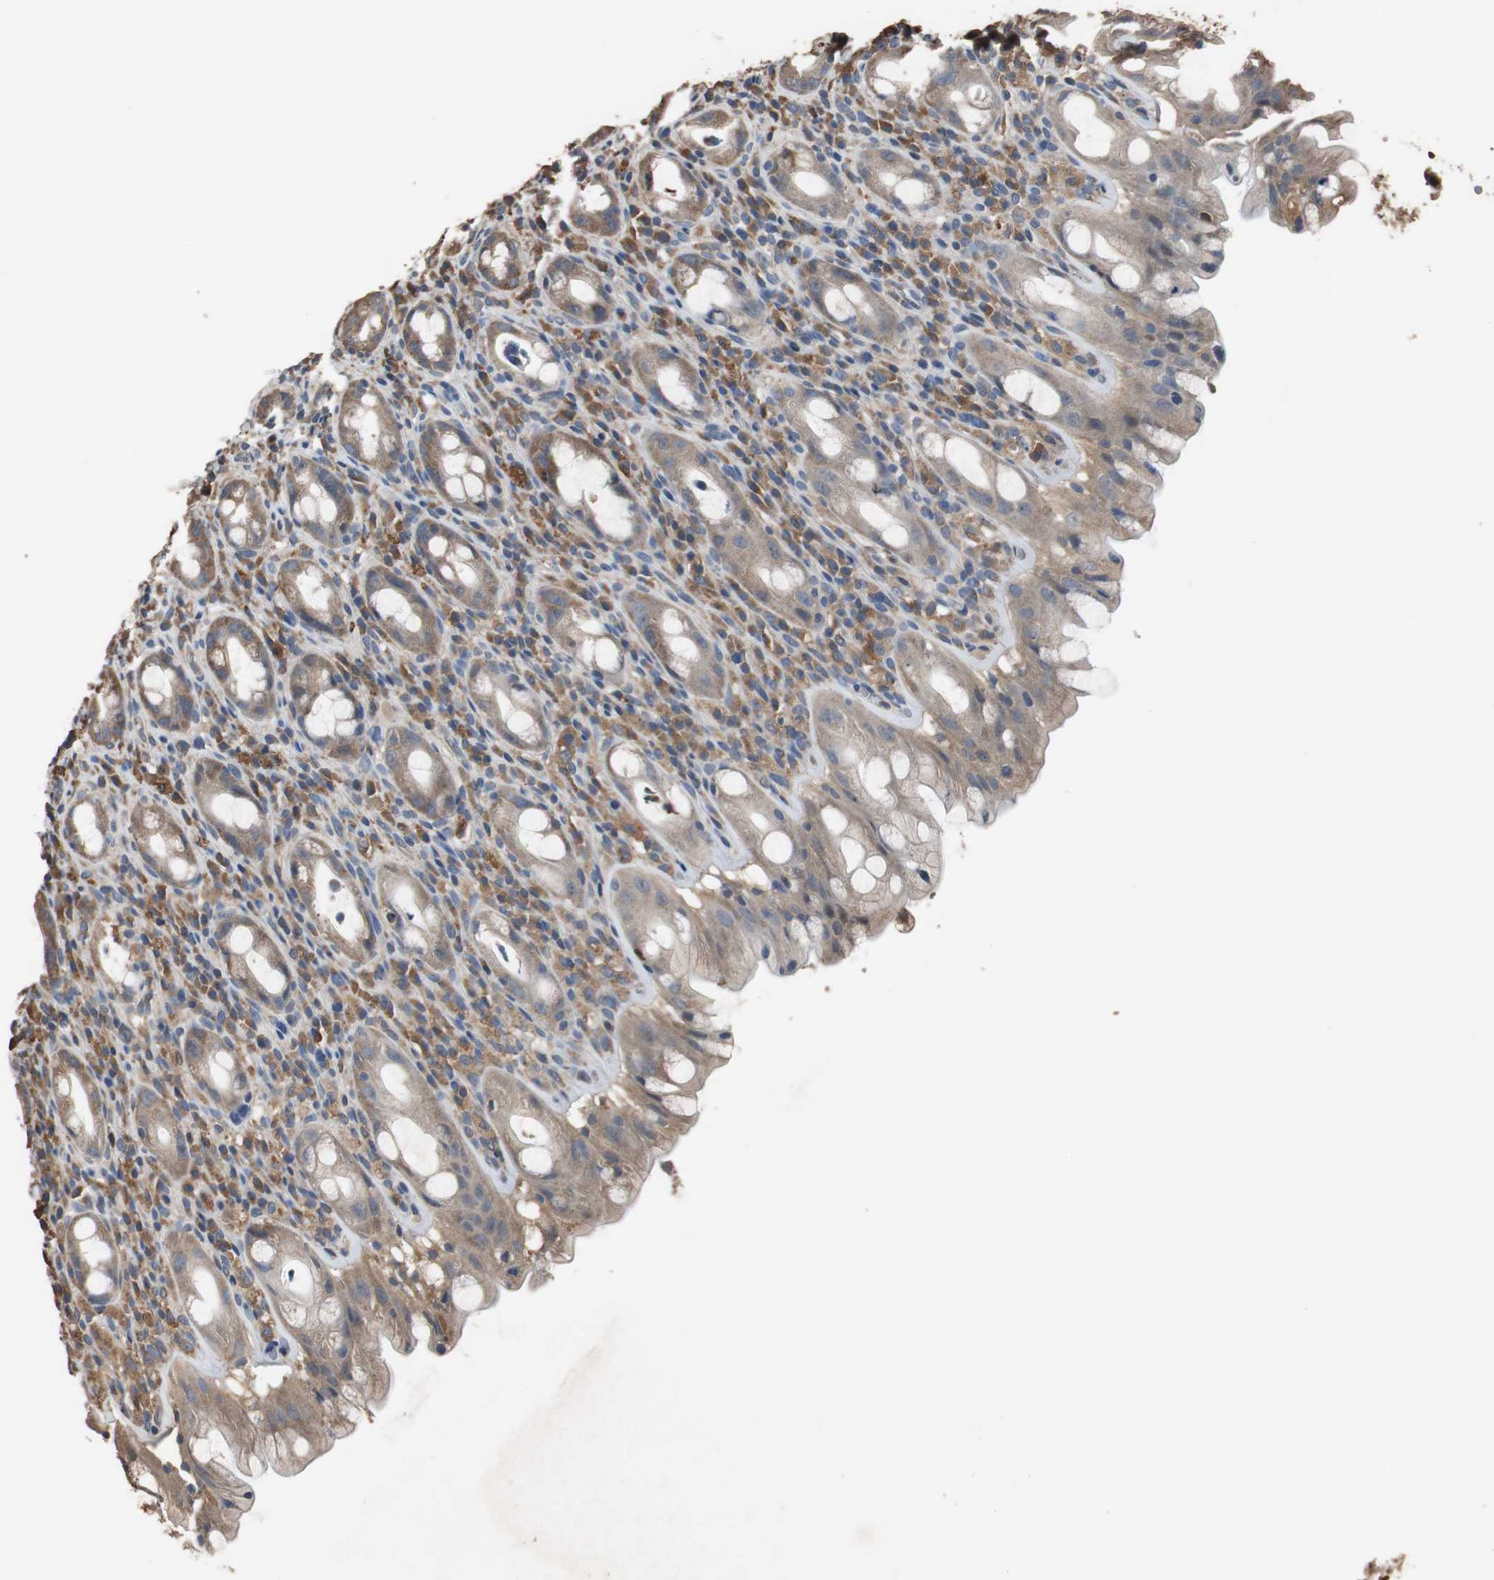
{"staining": {"intensity": "weak", "quantity": ">75%", "location": "cytoplasmic/membranous"}, "tissue": "rectum", "cell_type": "Glandular cells", "image_type": "normal", "snomed": [{"axis": "morphology", "description": "Normal tissue, NOS"}, {"axis": "topography", "description": "Rectum"}], "caption": "Brown immunohistochemical staining in normal human rectum exhibits weak cytoplasmic/membranous staining in about >75% of glandular cells.", "gene": "SCIMP", "patient": {"sex": "male", "age": 44}}